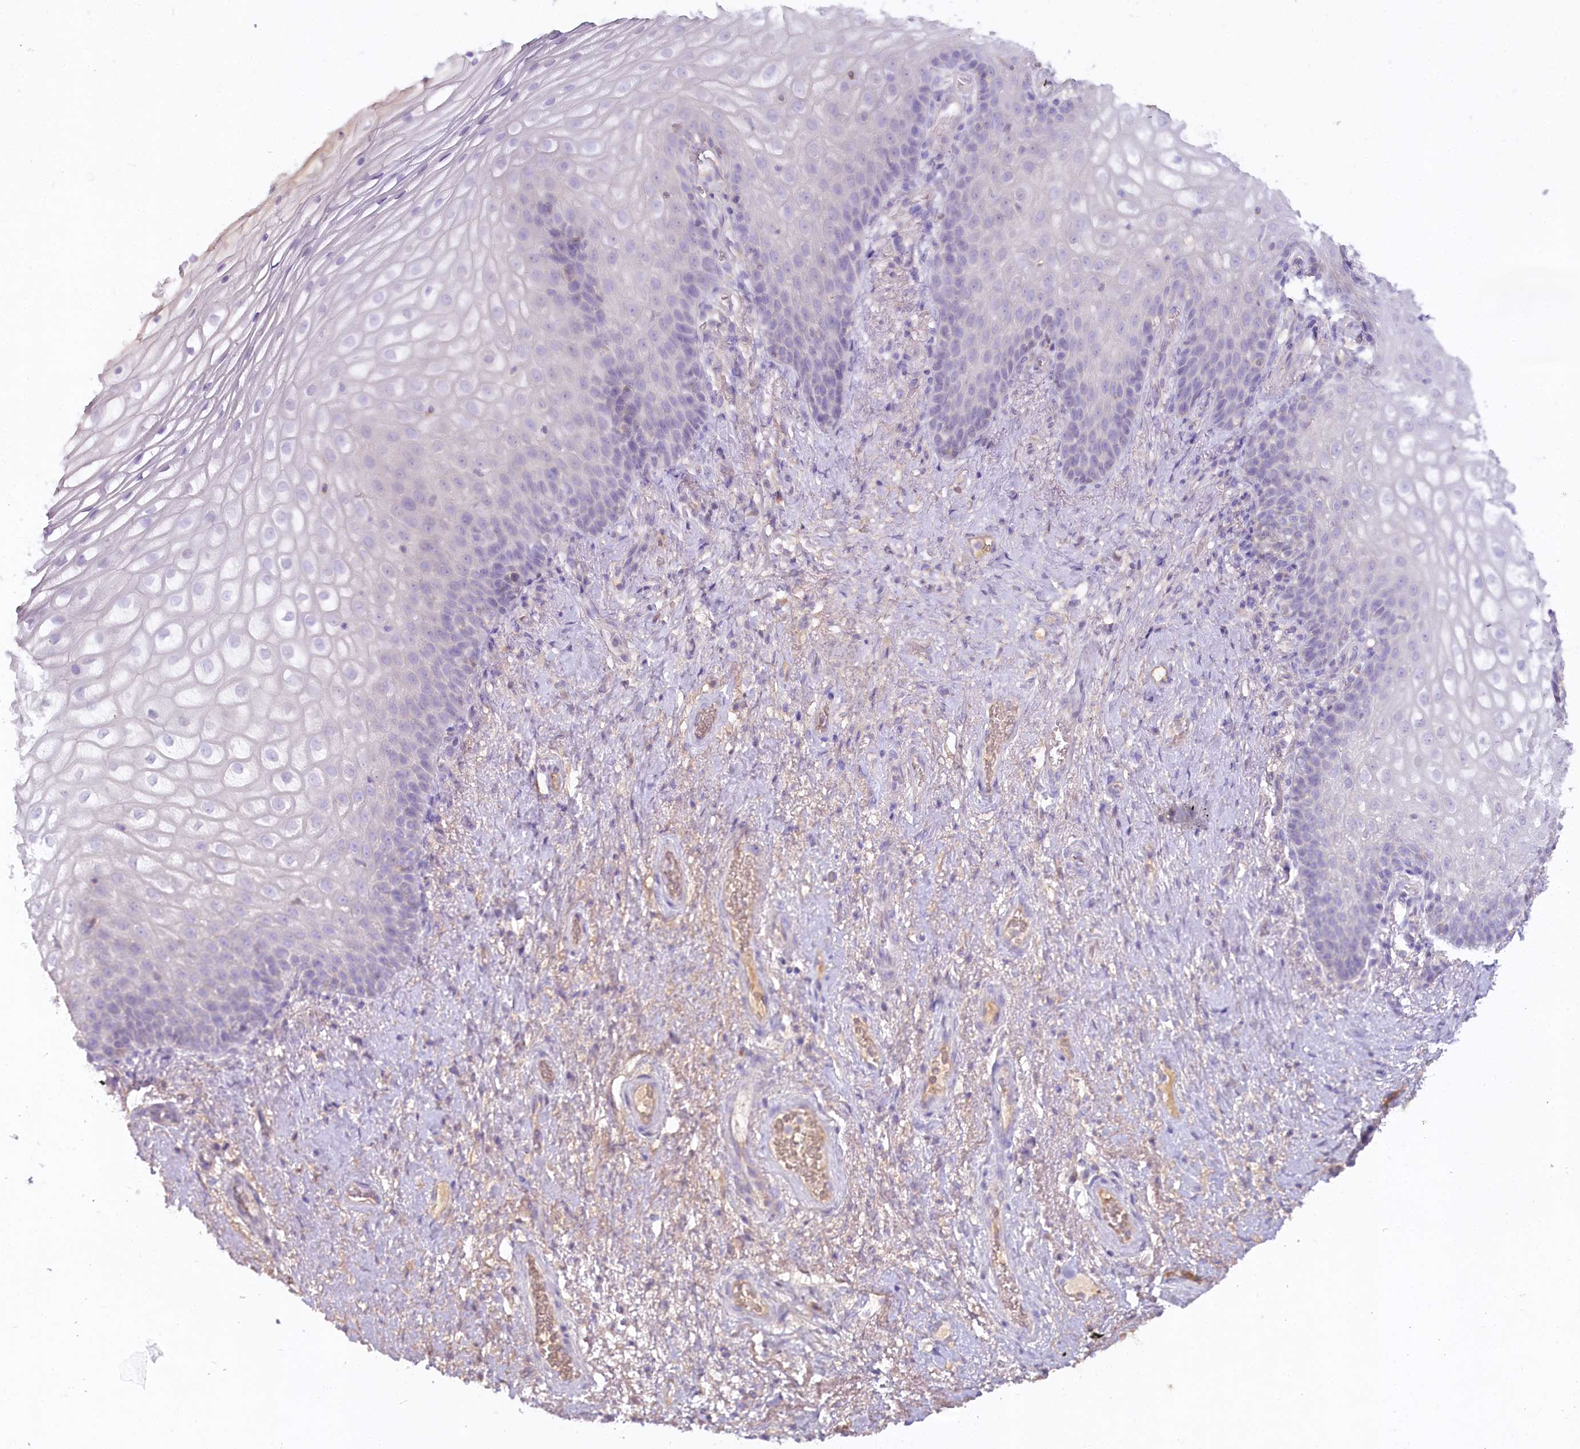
{"staining": {"intensity": "negative", "quantity": "none", "location": "none"}, "tissue": "vagina", "cell_type": "Squamous epithelial cells", "image_type": "normal", "snomed": [{"axis": "morphology", "description": "Normal tissue, NOS"}, {"axis": "topography", "description": "Vagina"}], "caption": "This is an immunohistochemistry photomicrograph of normal vagina. There is no staining in squamous epithelial cells.", "gene": "HPD", "patient": {"sex": "female", "age": 60}}